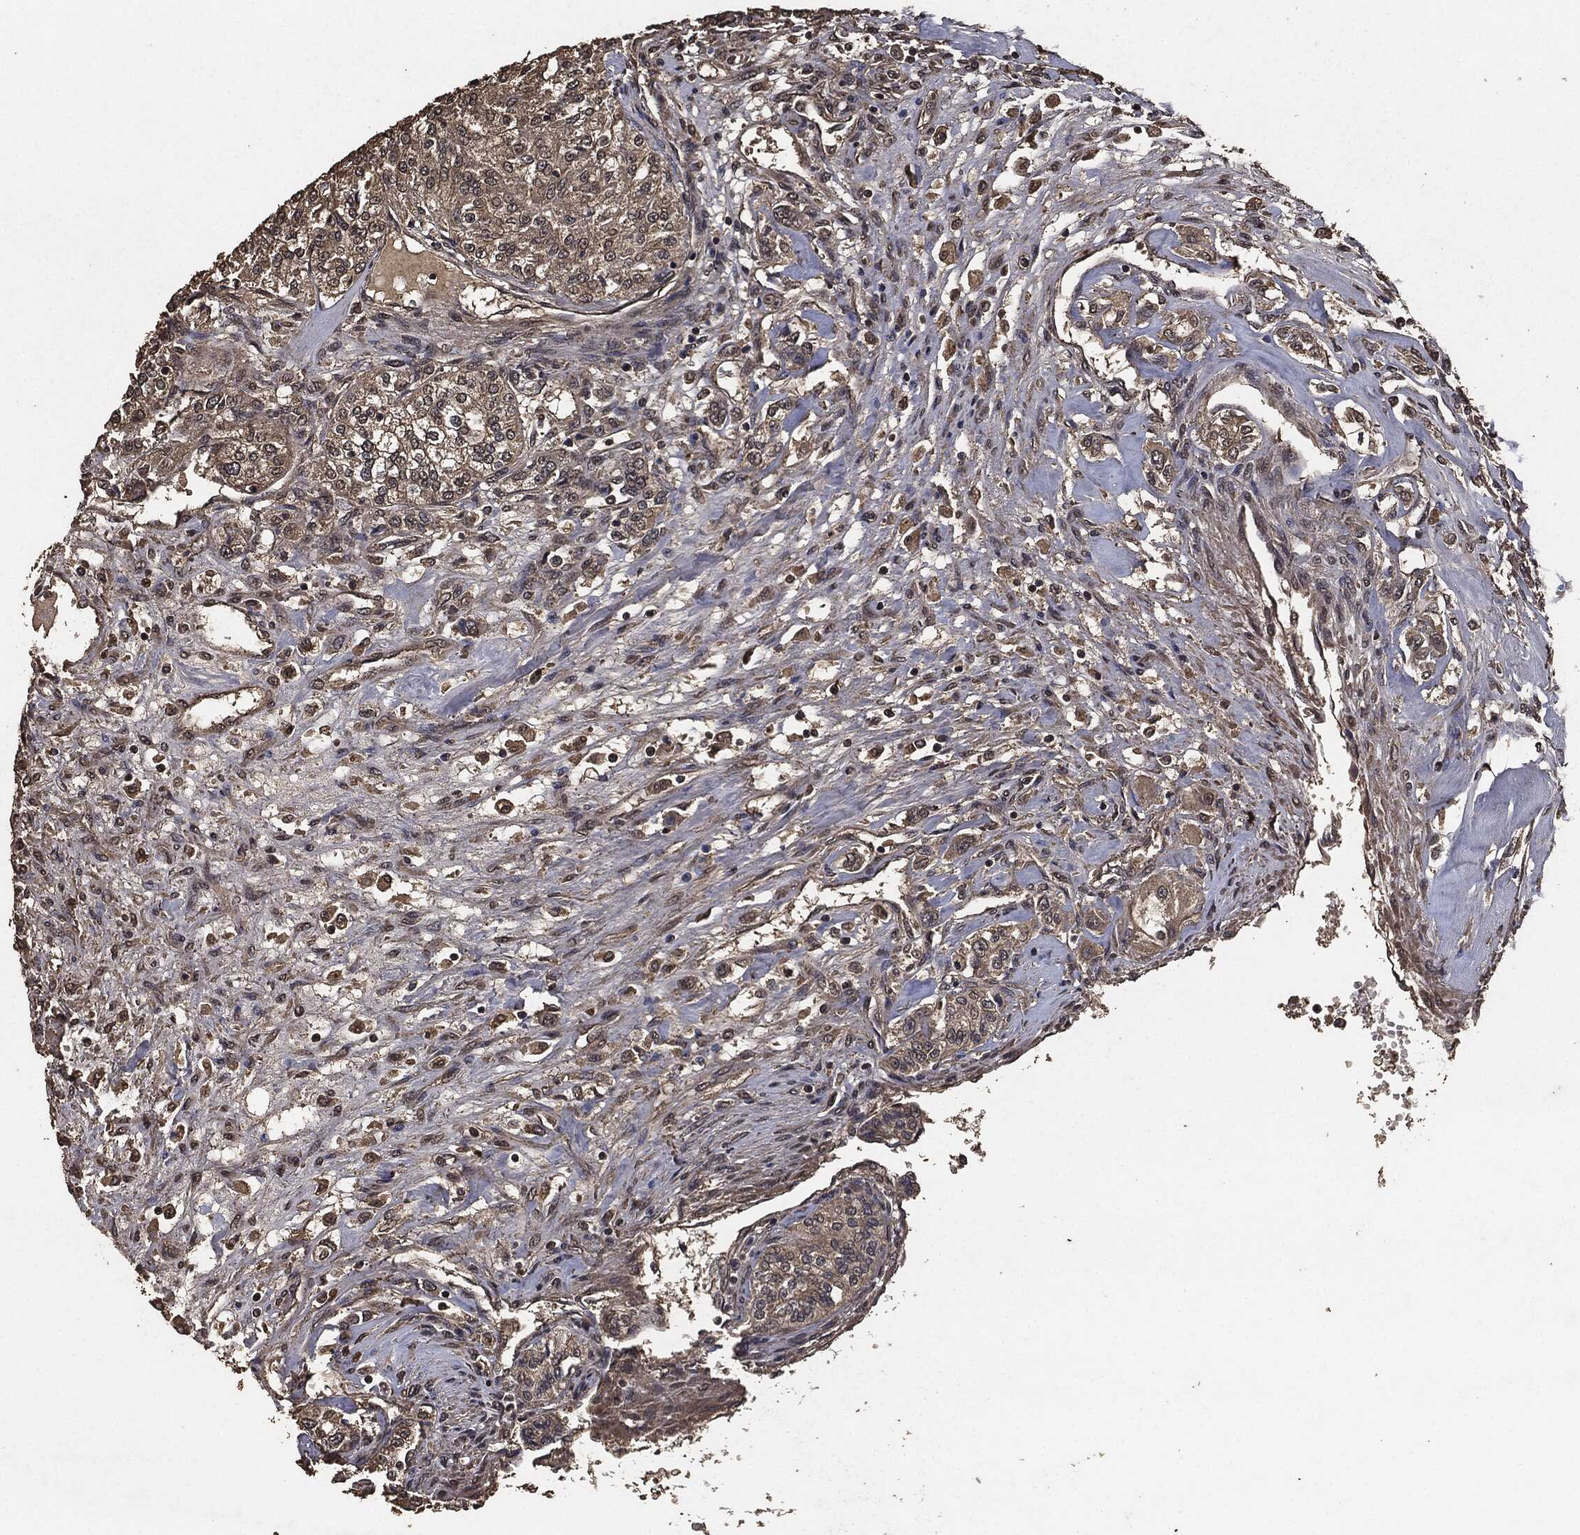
{"staining": {"intensity": "weak", "quantity": "<25%", "location": "cytoplasmic/membranous"}, "tissue": "renal cancer", "cell_type": "Tumor cells", "image_type": "cancer", "snomed": [{"axis": "morphology", "description": "Adenocarcinoma, NOS"}, {"axis": "topography", "description": "Kidney"}], "caption": "Tumor cells show no significant expression in adenocarcinoma (renal).", "gene": "AKT1S1", "patient": {"sex": "female", "age": 63}}